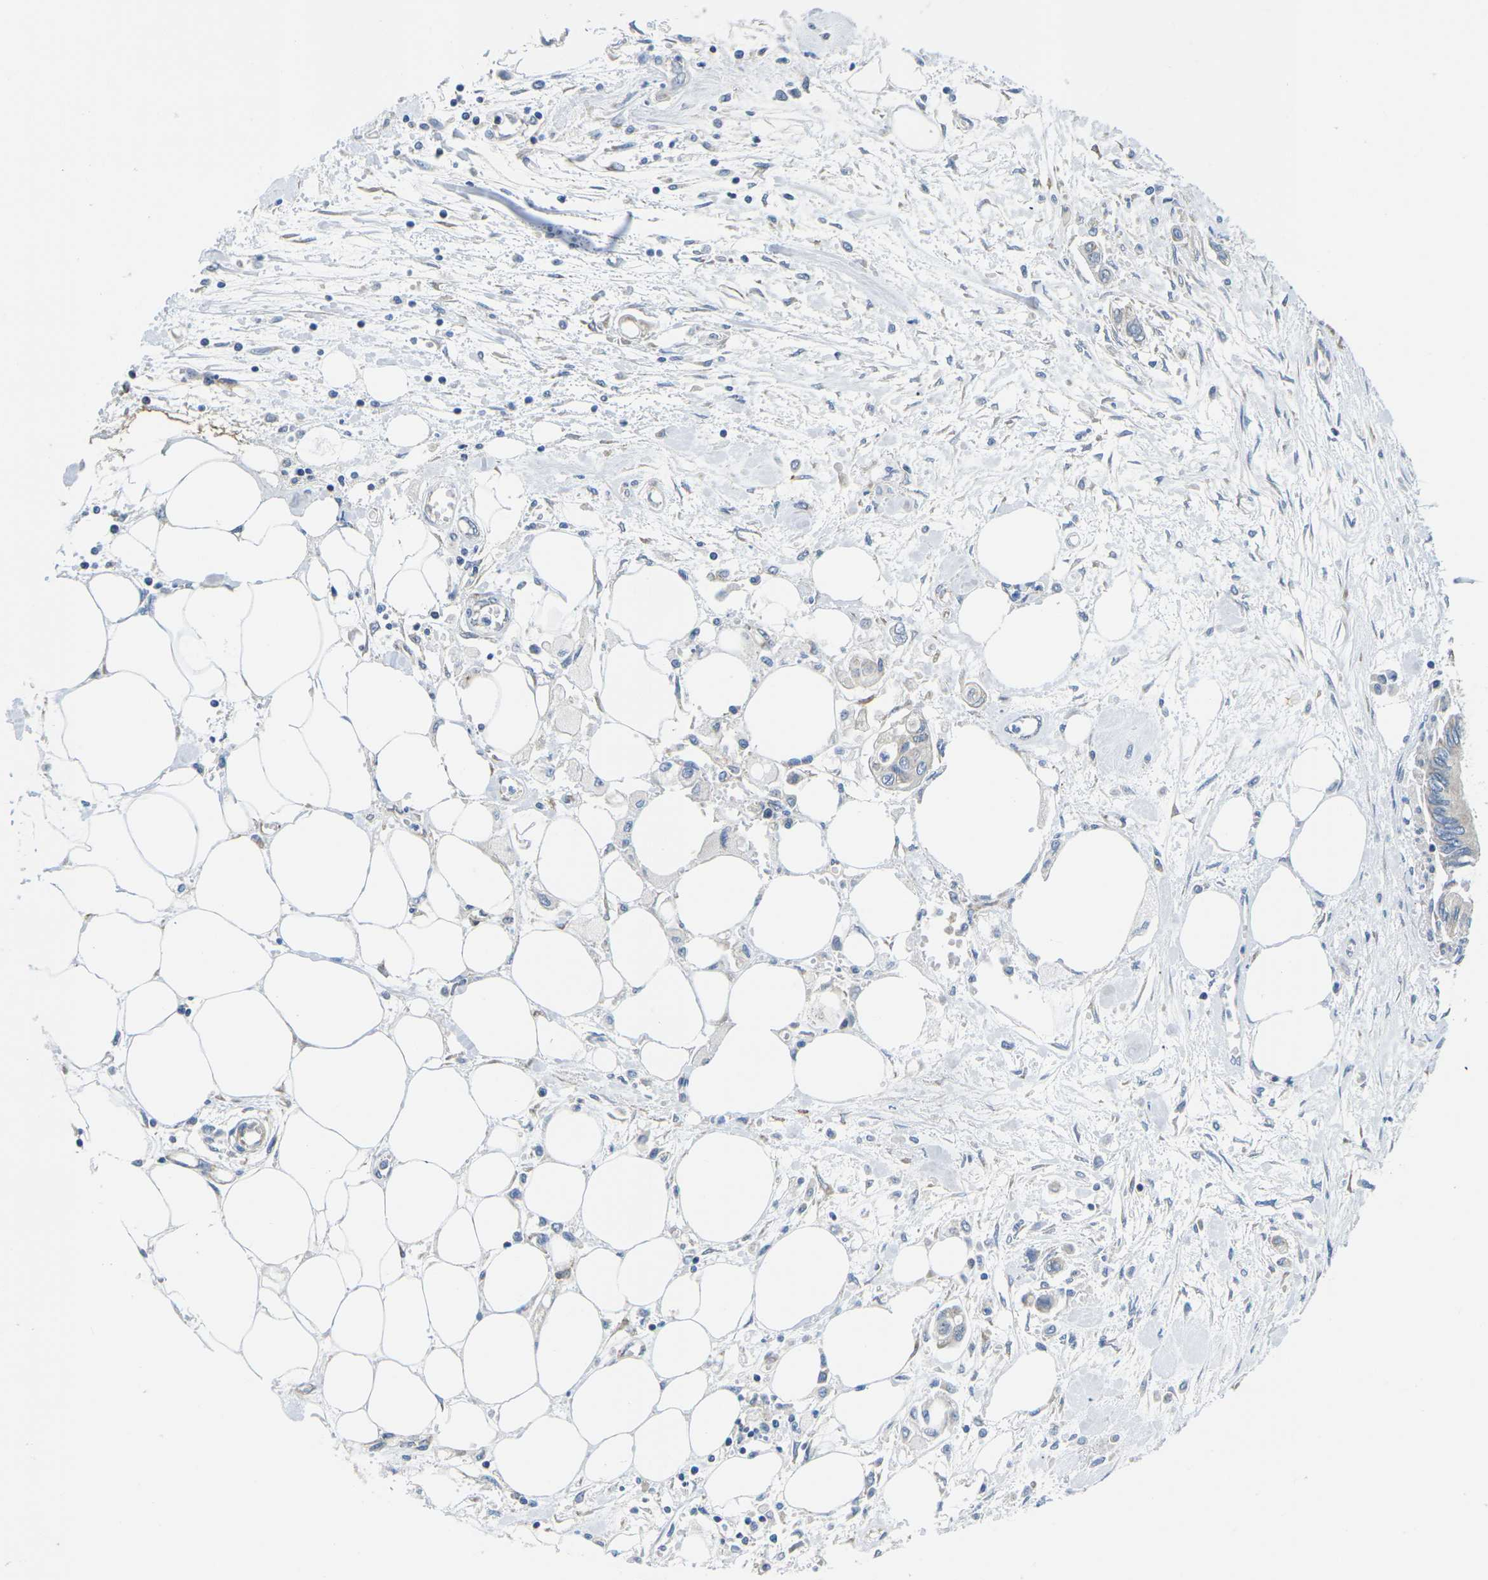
{"staining": {"intensity": "negative", "quantity": "none", "location": "none"}, "tissue": "pancreatic cancer", "cell_type": "Tumor cells", "image_type": "cancer", "snomed": [{"axis": "morphology", "description": "Adenocarcinoma, NOS"}, {"axis": "topography", "description": "Pancreas"}], "caption": "Immunohistochemistry micrograph of pancreatic adenocarcinoma stained for a protein (brown), which reveals no staining in tumor cells.", "gene": "TMEFF2", "patient": {"sex": "female", "age": 77}}